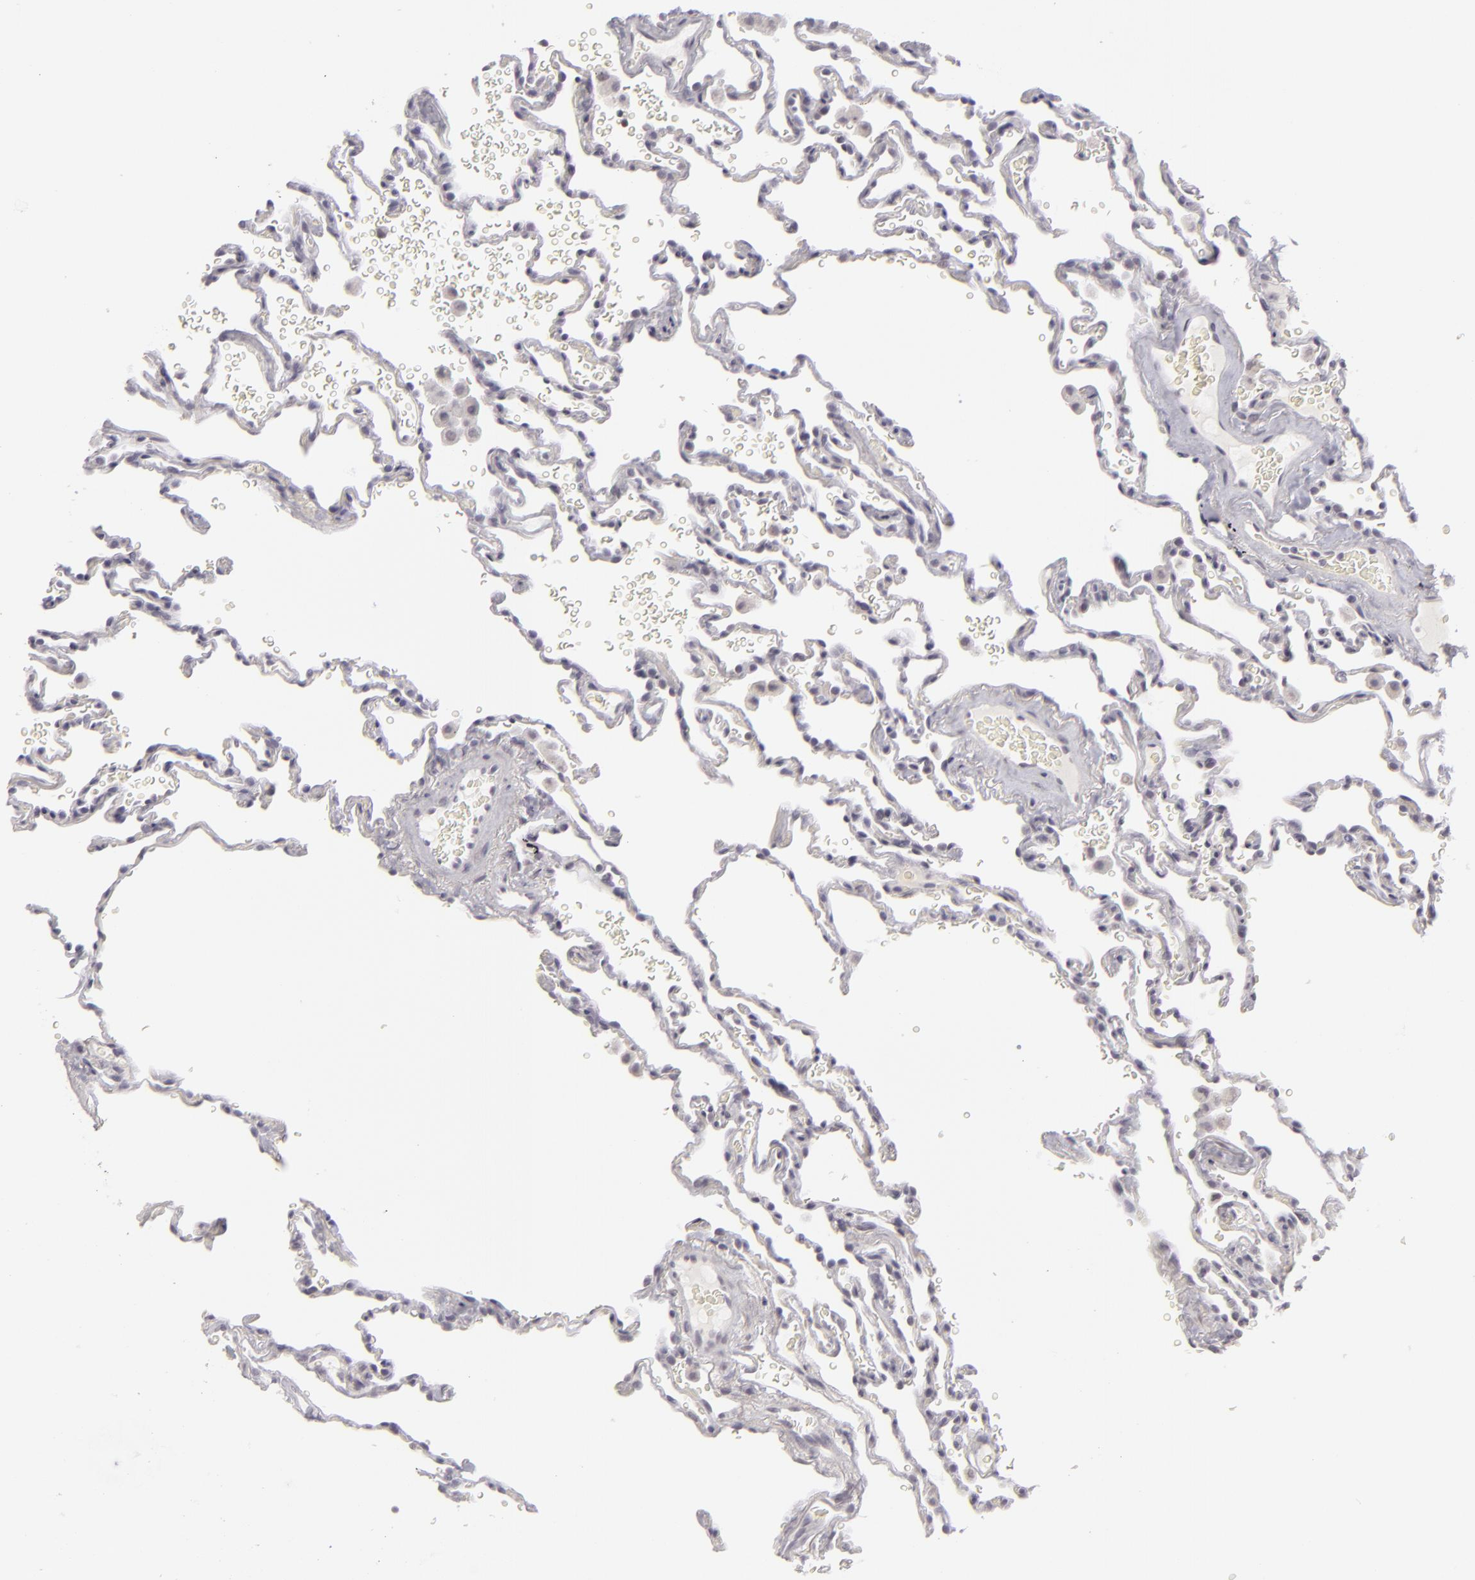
{"staining": {"intensity": "negative", "quantity": "none", "location": "none"}, "tissue": "lung", "cell_type": "Alveolar cells", "image_type": "normal", "snomed": [{"axis": "morphology", "description": "Normal tissue, NOS"}, {"axis": "topography", "description": "Lung"}], "caption": "IHC photomicrograph of unremarkable lung: human lung stained with DAB (3,3'-diaminobenzidine) reveals no significant protein staining in alveolar cells.", "gene": "SIX1", "patient": {"sex": "male", "age": 59}}